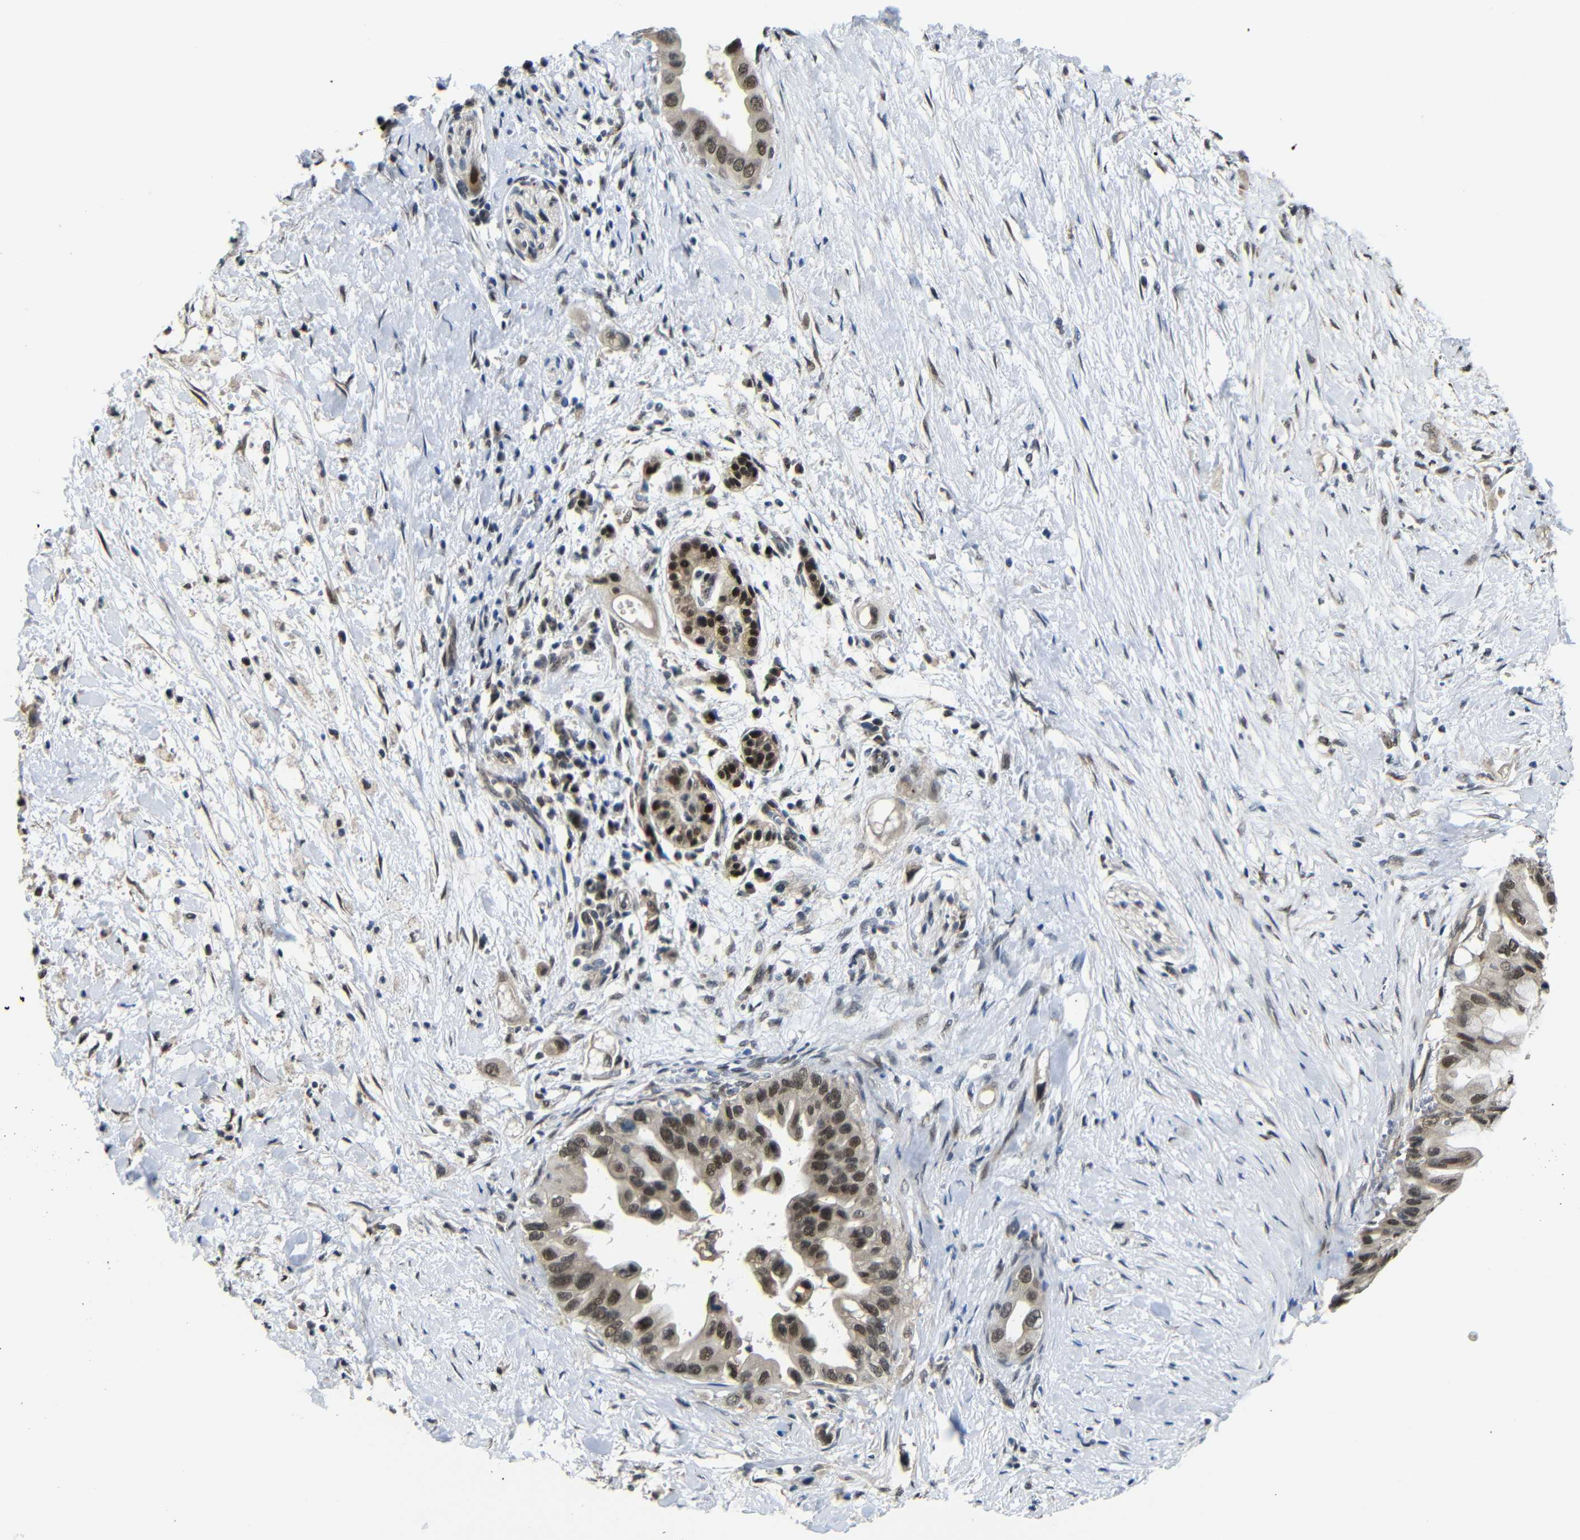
{"staining": {"intensity": "weak", "quantity": ">75%", "location": "cytoplasmic/membranous,nuclear"}, "tissue": "pancreatic cancer", "cell_type": "Tumor cells", "image_type": "cancer", "snomed": [{"axis": "morphology", "description": "Adenocarcinoma, NOS"}, {"axis": "topography", "description": "Pancreas"}], "caption": "Protein expression by immunohistochemistry displays weak cytoplasmic/membranous and nuclear positivity in approximately >75% of tumor cells in adenocarcinoma (pancreatic). (DAB (3,3'-diaminobenzidine) IHC, brown staining for protein, blue staining for nuclei).", "gene": "FAM172A", "patient": {"sex": "male", "age": 55}}